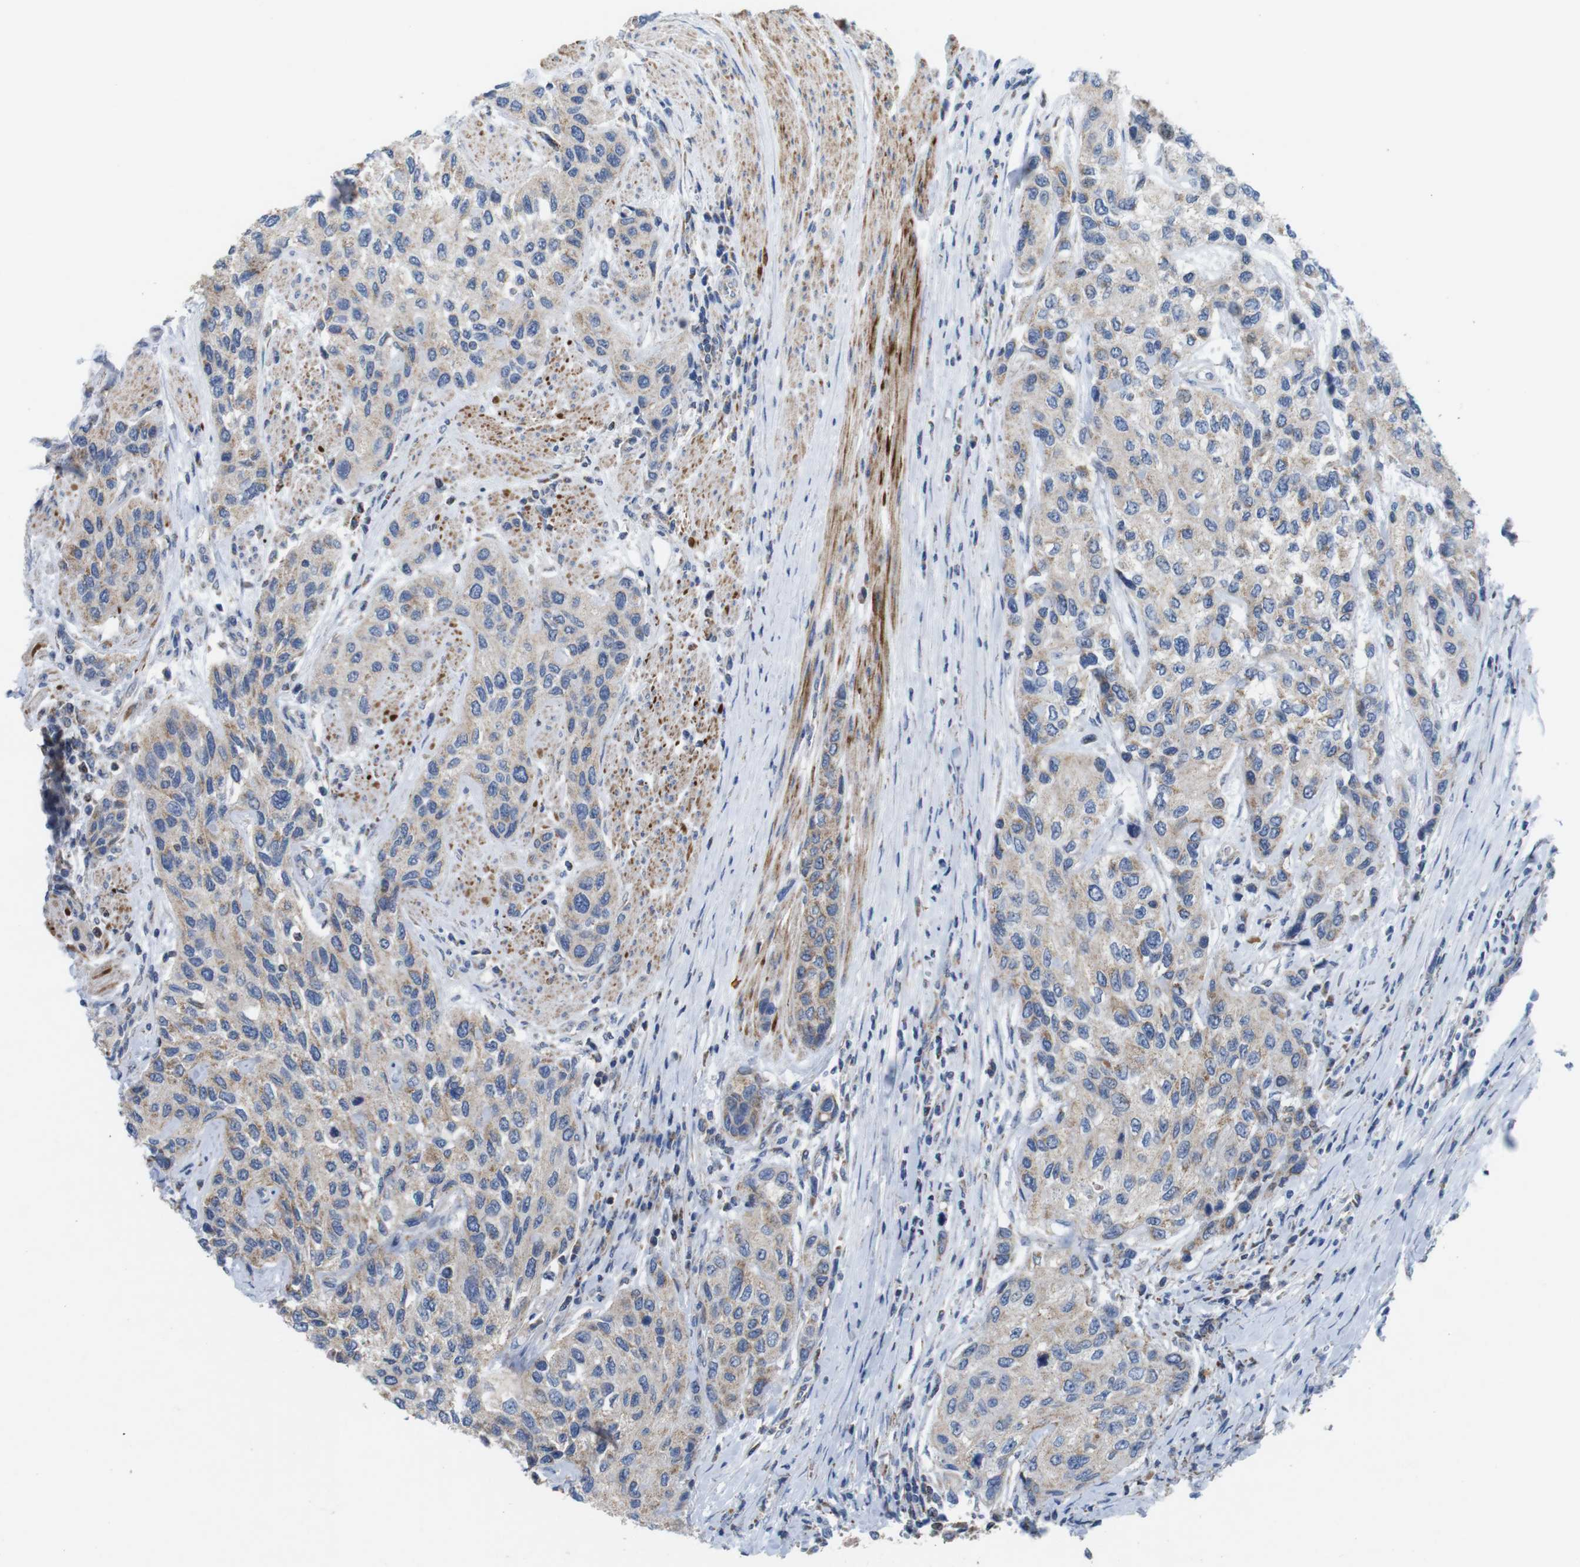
{"staining": {"intensity": "weak", "quantity": "25%-75%", "location": "cytoplasmic/membranous"}, "tissue": "urothelial cancer", "cell_type": "Tumor cells", "image_type": "cancer", "snomed": [{"axis": "morphology", "description": "Urothelial carcinoma, High grade"}, {"axis": "topography", "description": "Urinary bladder"}], "caption": "Immunohistochemical staining of urothelial cancer displays low levels of weak cytoplasmic/membranous staining in approximately 25%-75% of tumor cells.", "gene": "F2RL1", "patient": {"sex": "female", "age": 56}}